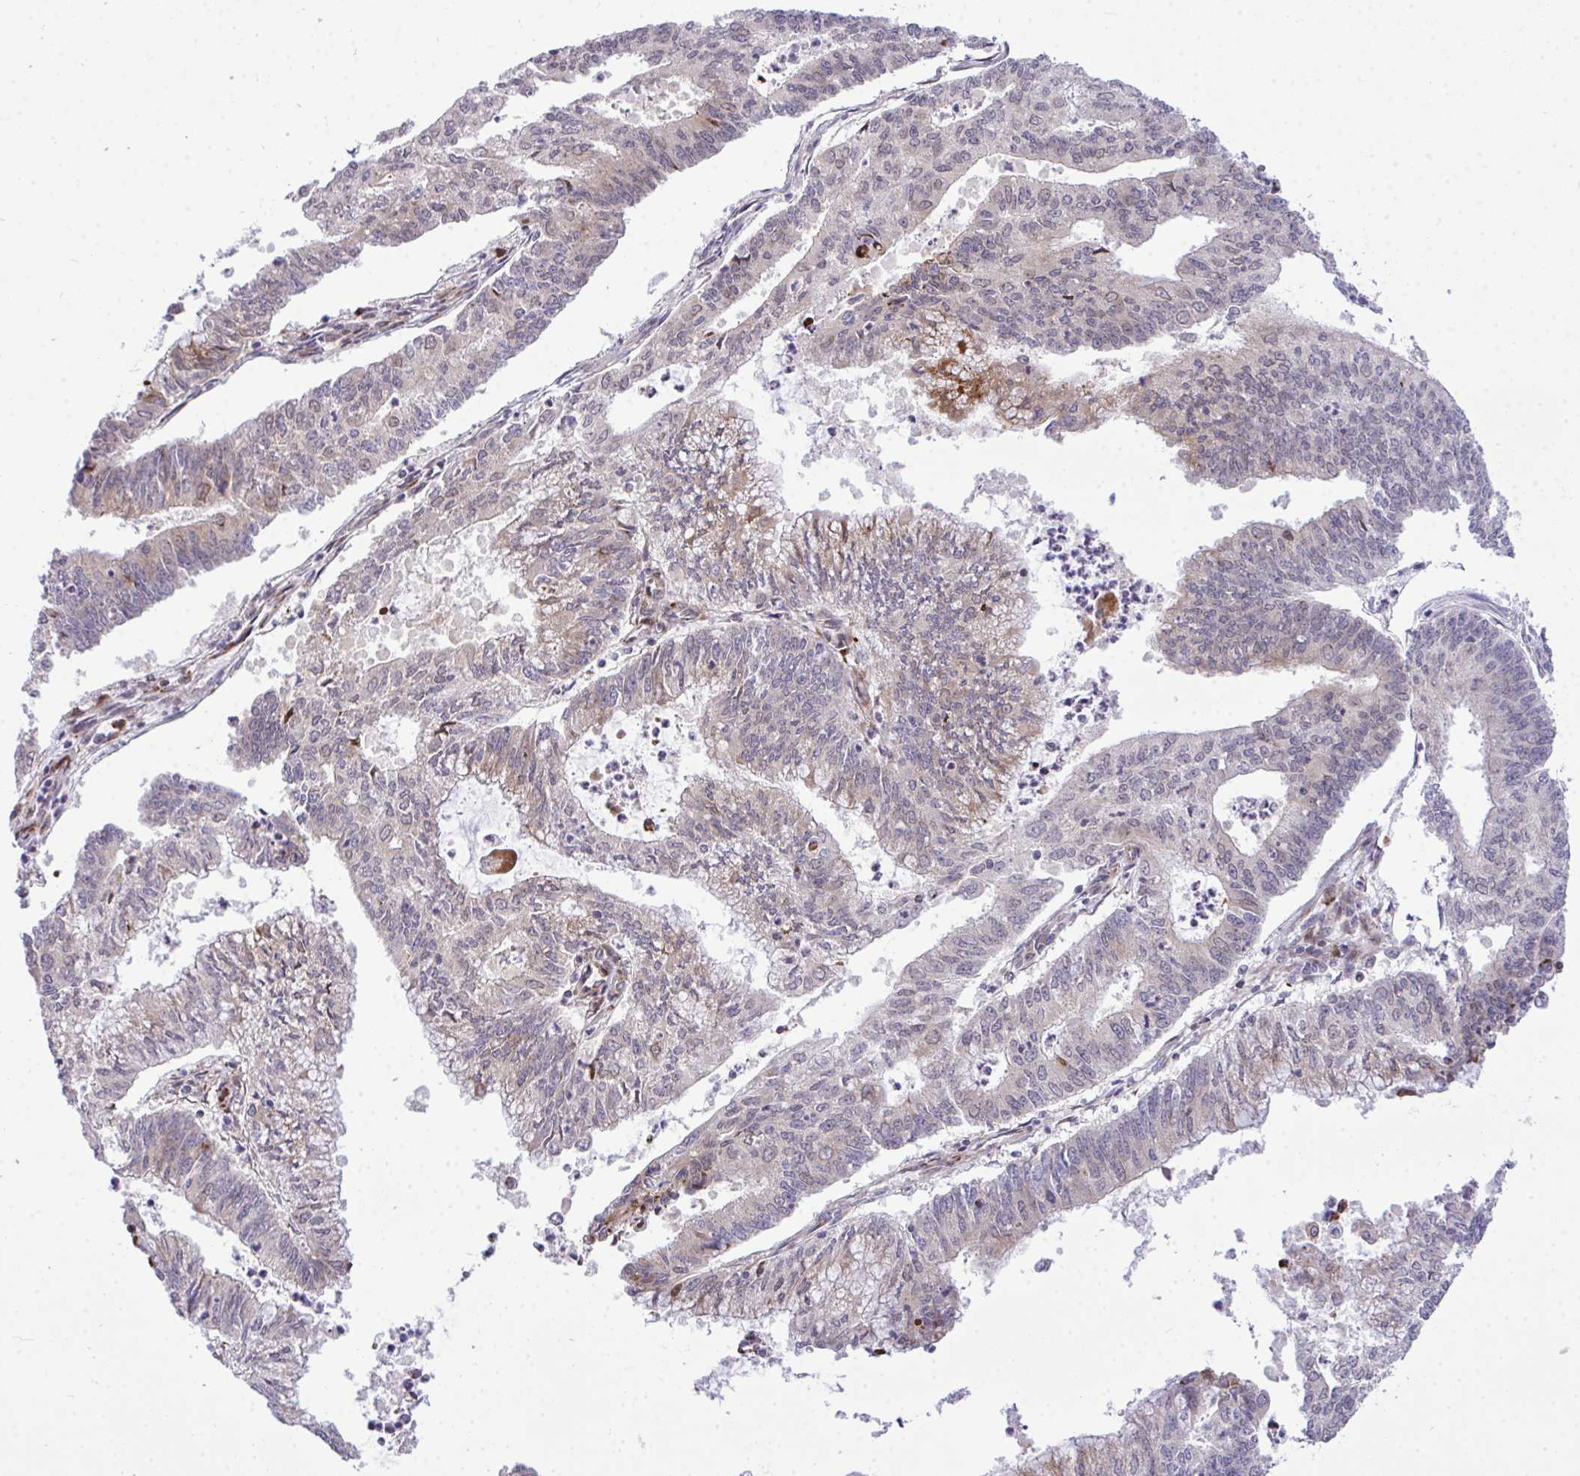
{"staining": {"intensity": "weak", "quantity": "25%-75%", "location": "cytoplasmic/membranous,nuclear"}, "tissue": "endometrial cancer", "cell_type": "Tumor cells", "image_type": "cancer", "snomed": [{"axis": "morphology", "description": "Adenocarcinoma, NOS"}, {"axis": "topography", "description": "Endometrium"}], "caption": "Protein staining of endometrial cancer (adenocarcinoma) tissue reveals weak cytoplasmic/membranous and nuclear expression in approximately 25%-75% of tumor cells.", "gene": "CASTOR2", "patient": {"sex": "female", "age": 61}}